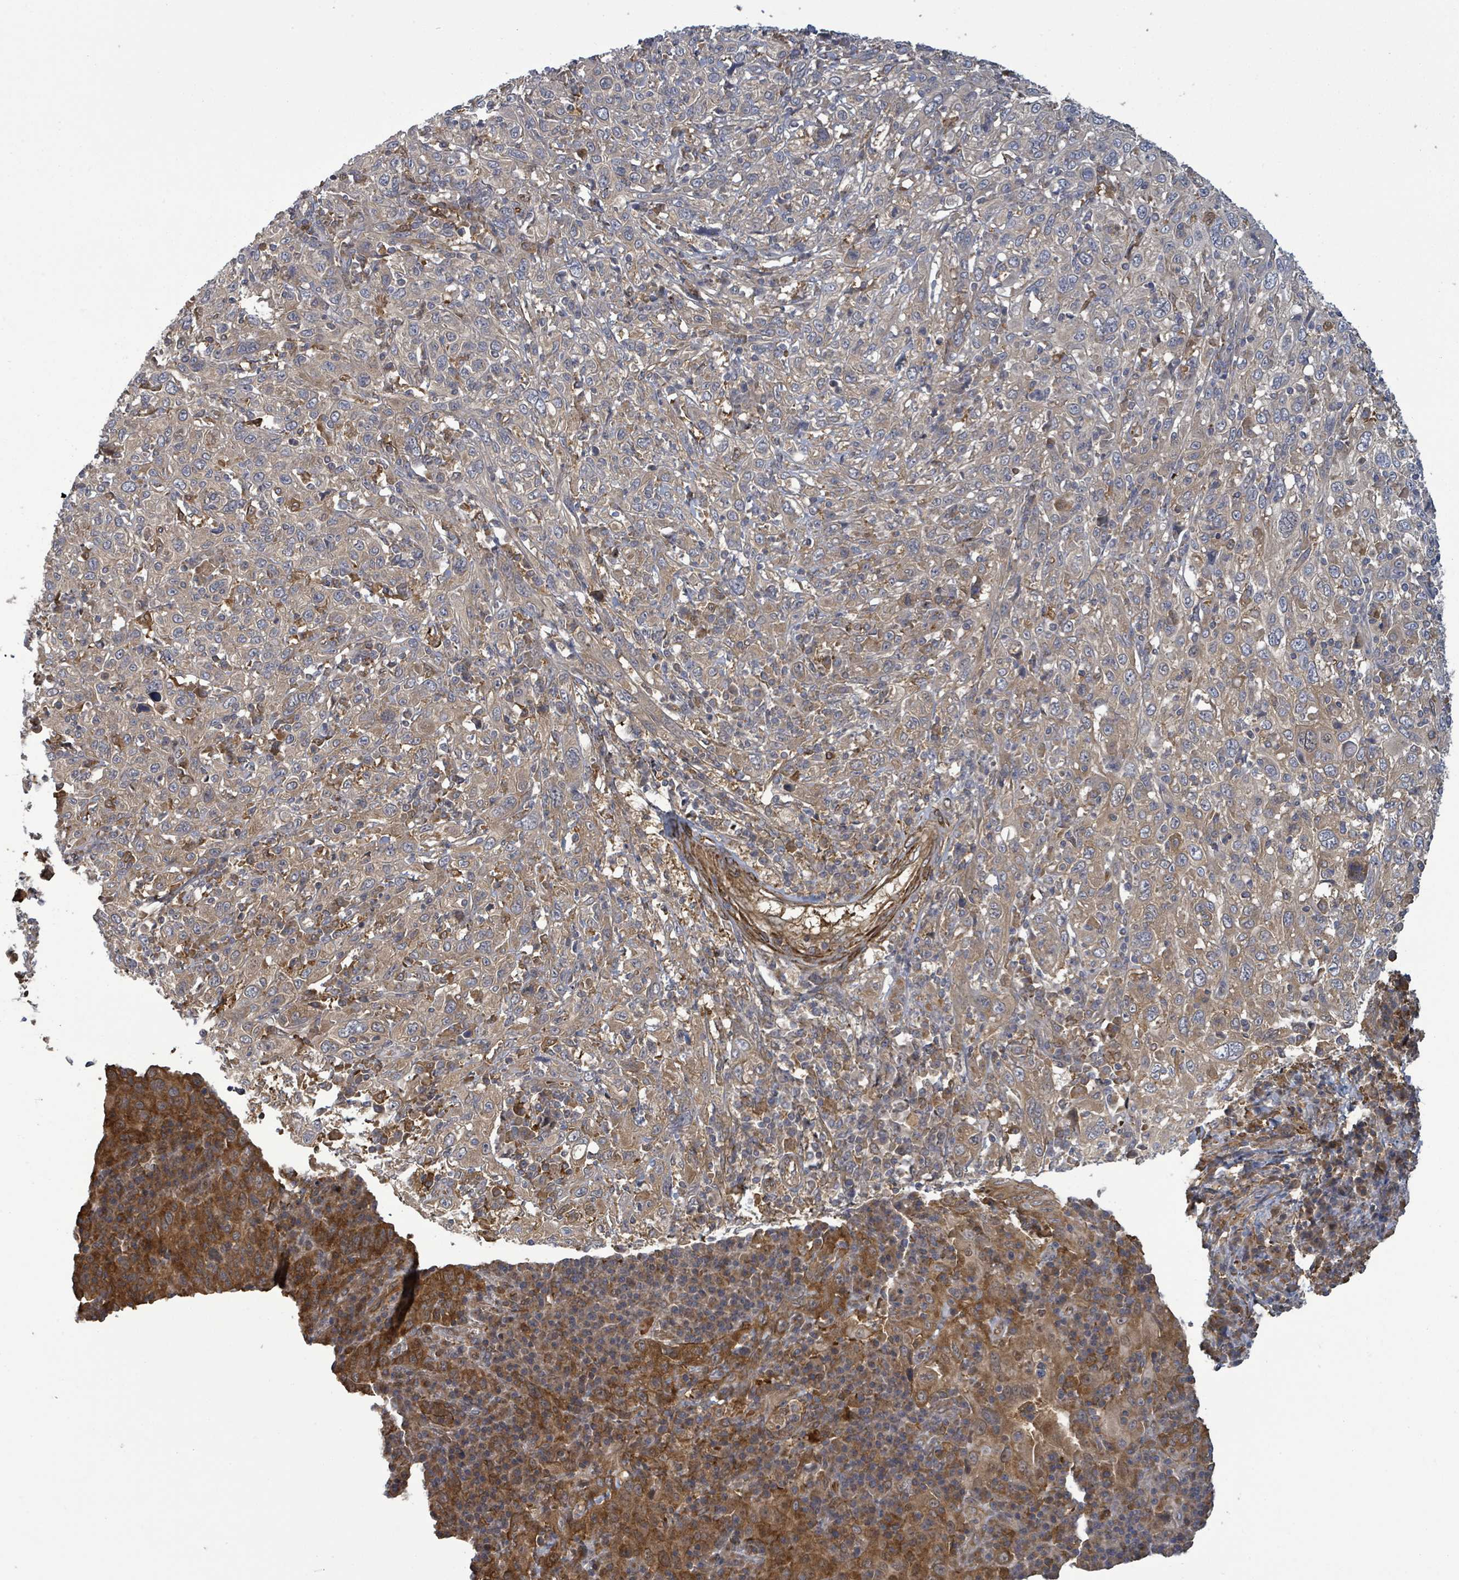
{"staining": {"intensity": "moderate", "quantity": "25%-75%", "location": "cytoplasmic/membranous"}, "tissue": "cervical cancer", "cell_type": "Tumor cells", "image_type": "cancer", "snomed": [{"axis": "morphology", "description": "Squamous cell carcinoma, NOS"}, {"axis": "topography", "description": "Cervix"}], "caption": "DAB (3,3'-diaminobenzidine) immunohistochemical staining of human squamous cell carcinoma (cervical) displays moderate cytoplasmic/membranous protein positivity in approximately 25%-75% of tumor cells.", "gene": "MAP3K6", "patient": {"sex": "female", "age": 46}}